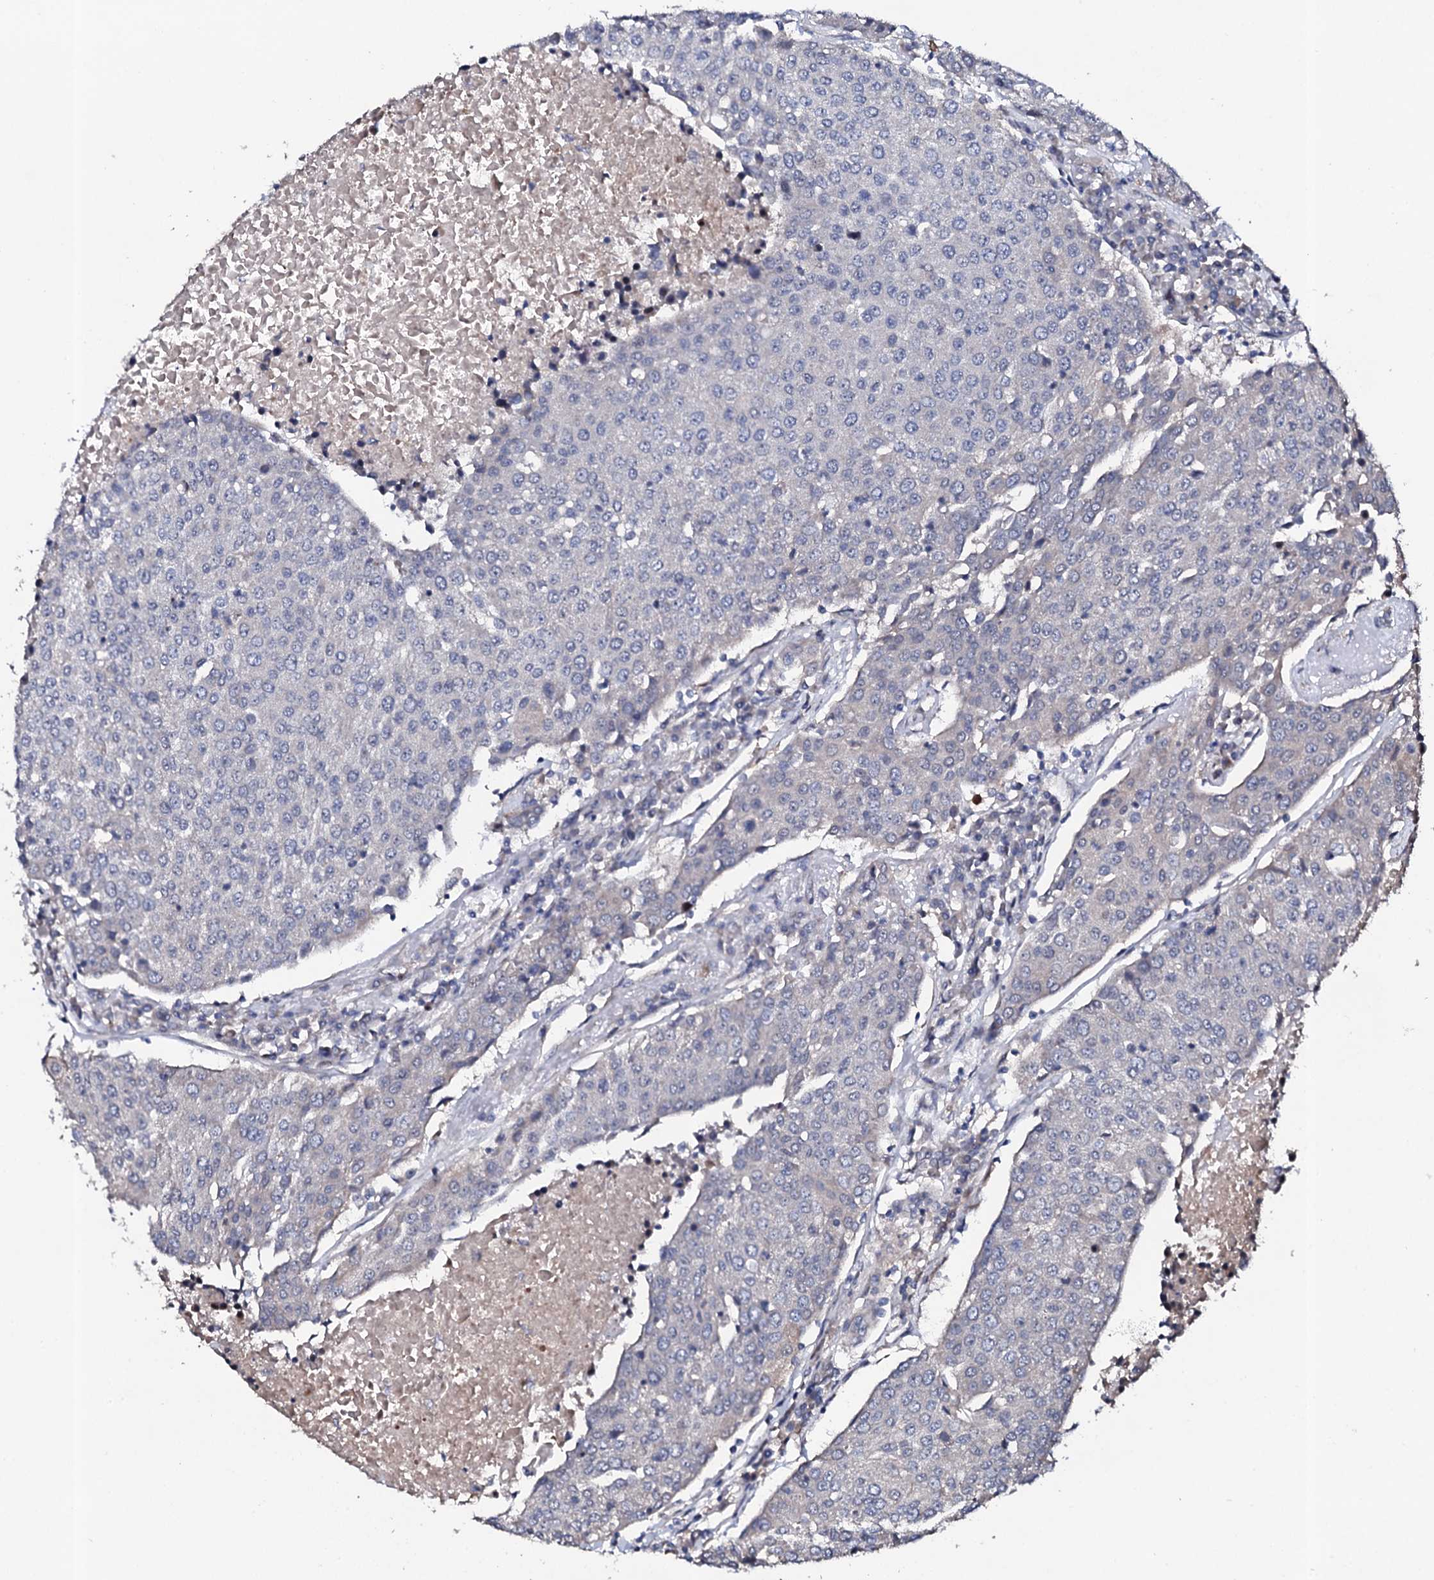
{"staining": {"intensity": "negative", "quantity": "none", "location": "none"}, "tissue": "urothelial cancer", "cell_type": "Tumor cells", "image_type": "cancer", "snomed": [{"axis": "morphology", "description": "Urothelial carcinoma, High grade"}, {"axis": "topography", "description": "Urinary bladder"}], "caption": "DAB immunohistochemical staining of human high-grade urothelial carcinoma demonstrates no significant expression in tumor cells.", "gene": "CIAO2A", "patient": {"sex": "female", "age": 85}}